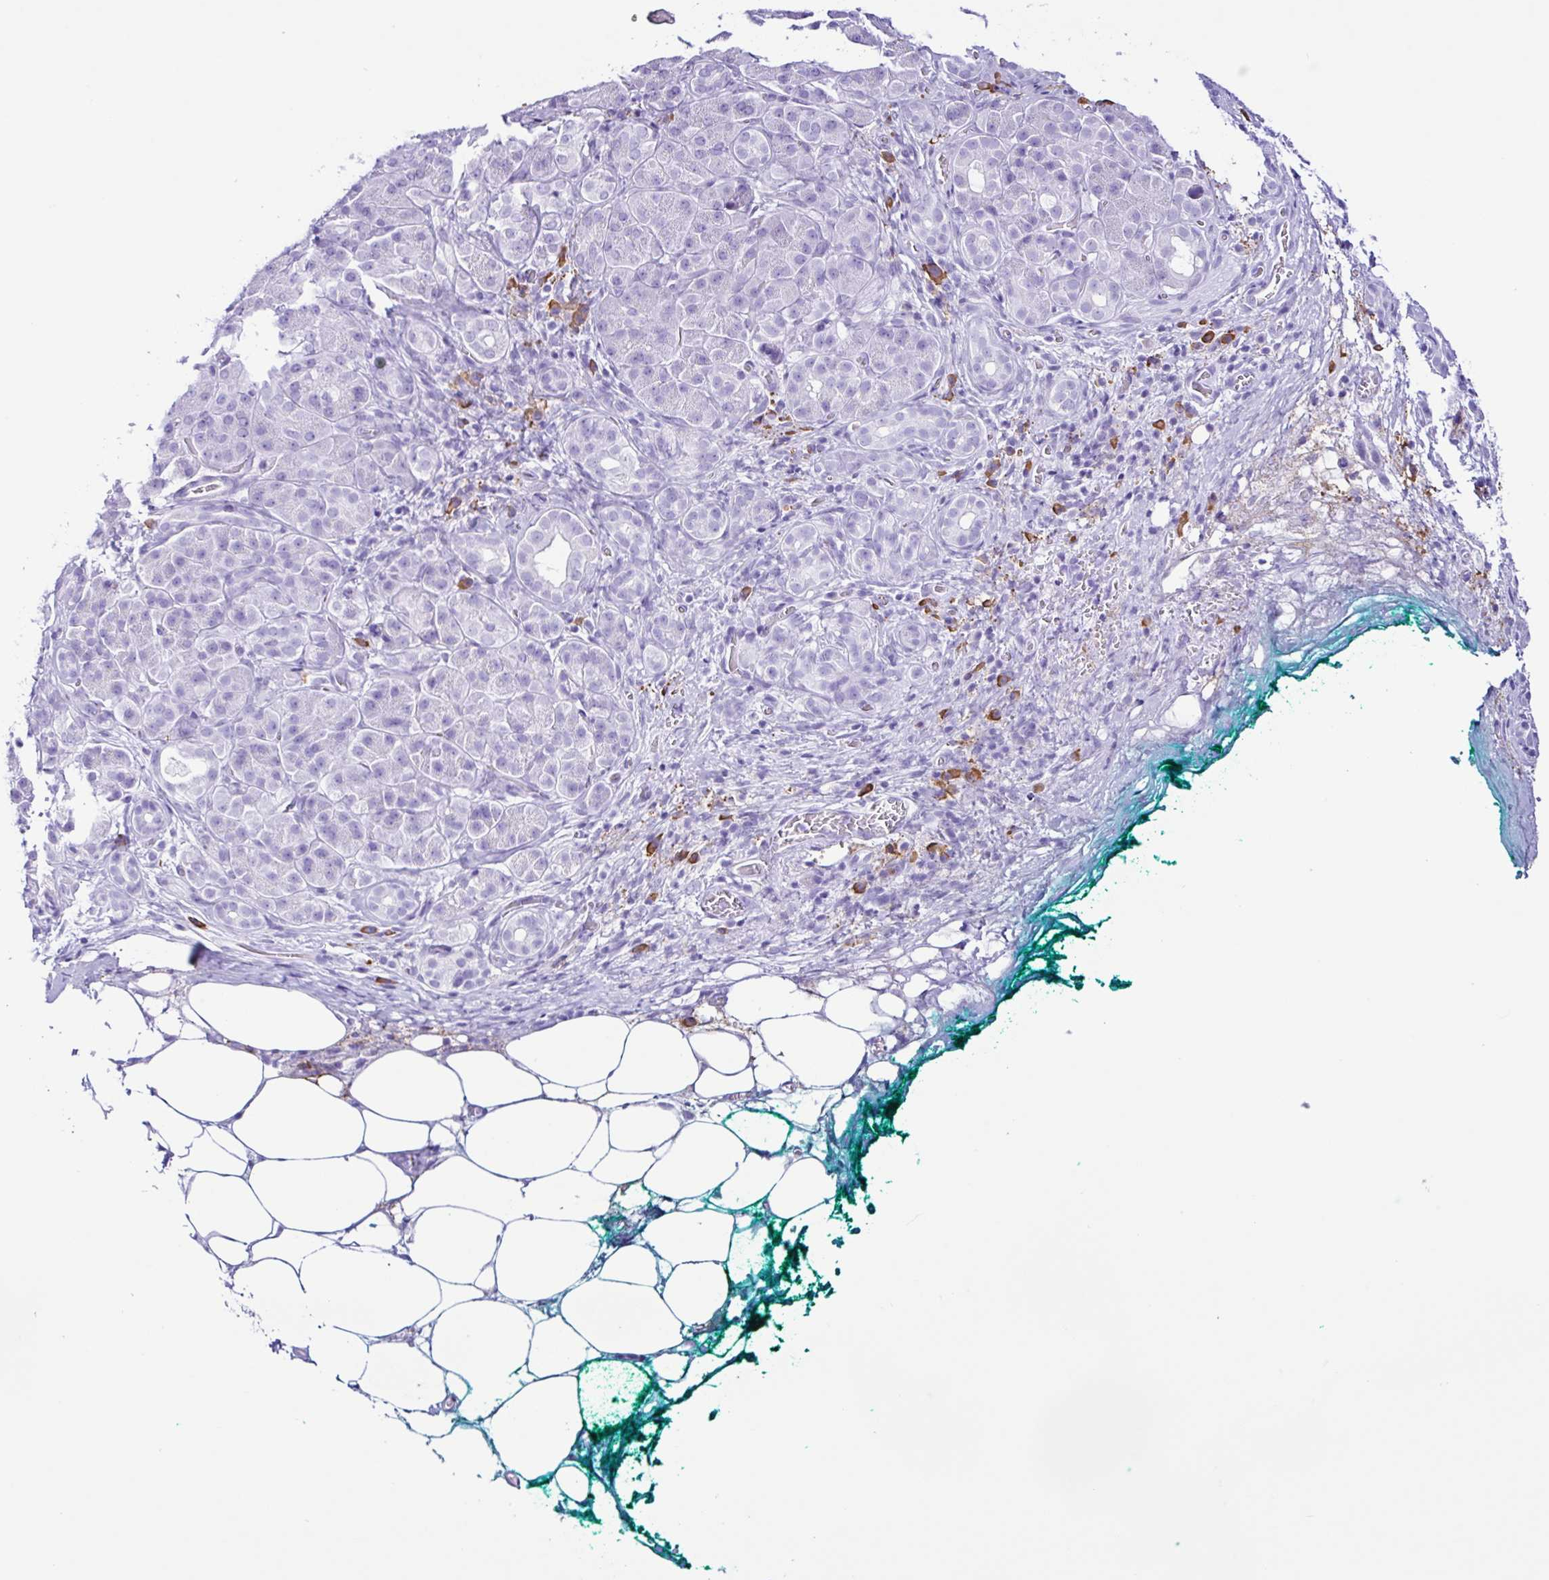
{"staining": {"intensity": "negative", "quantity": "none", "location": "none"}, "tissue": "pancreatic cancer", "cell_type": "Tumor cells", "image_type": "cancer", "snomed": [{"axis": "morphology", "description": "Adenocarcinoma, NOS"}, {"axis": "topography", "description": "Pancreas"}], "caption": "IHC of pancreatic adenocarcinoma exhibits no expression in tumor cells.", "gene": "PIGF", "patient": {"sex": "male", "age": 78}}